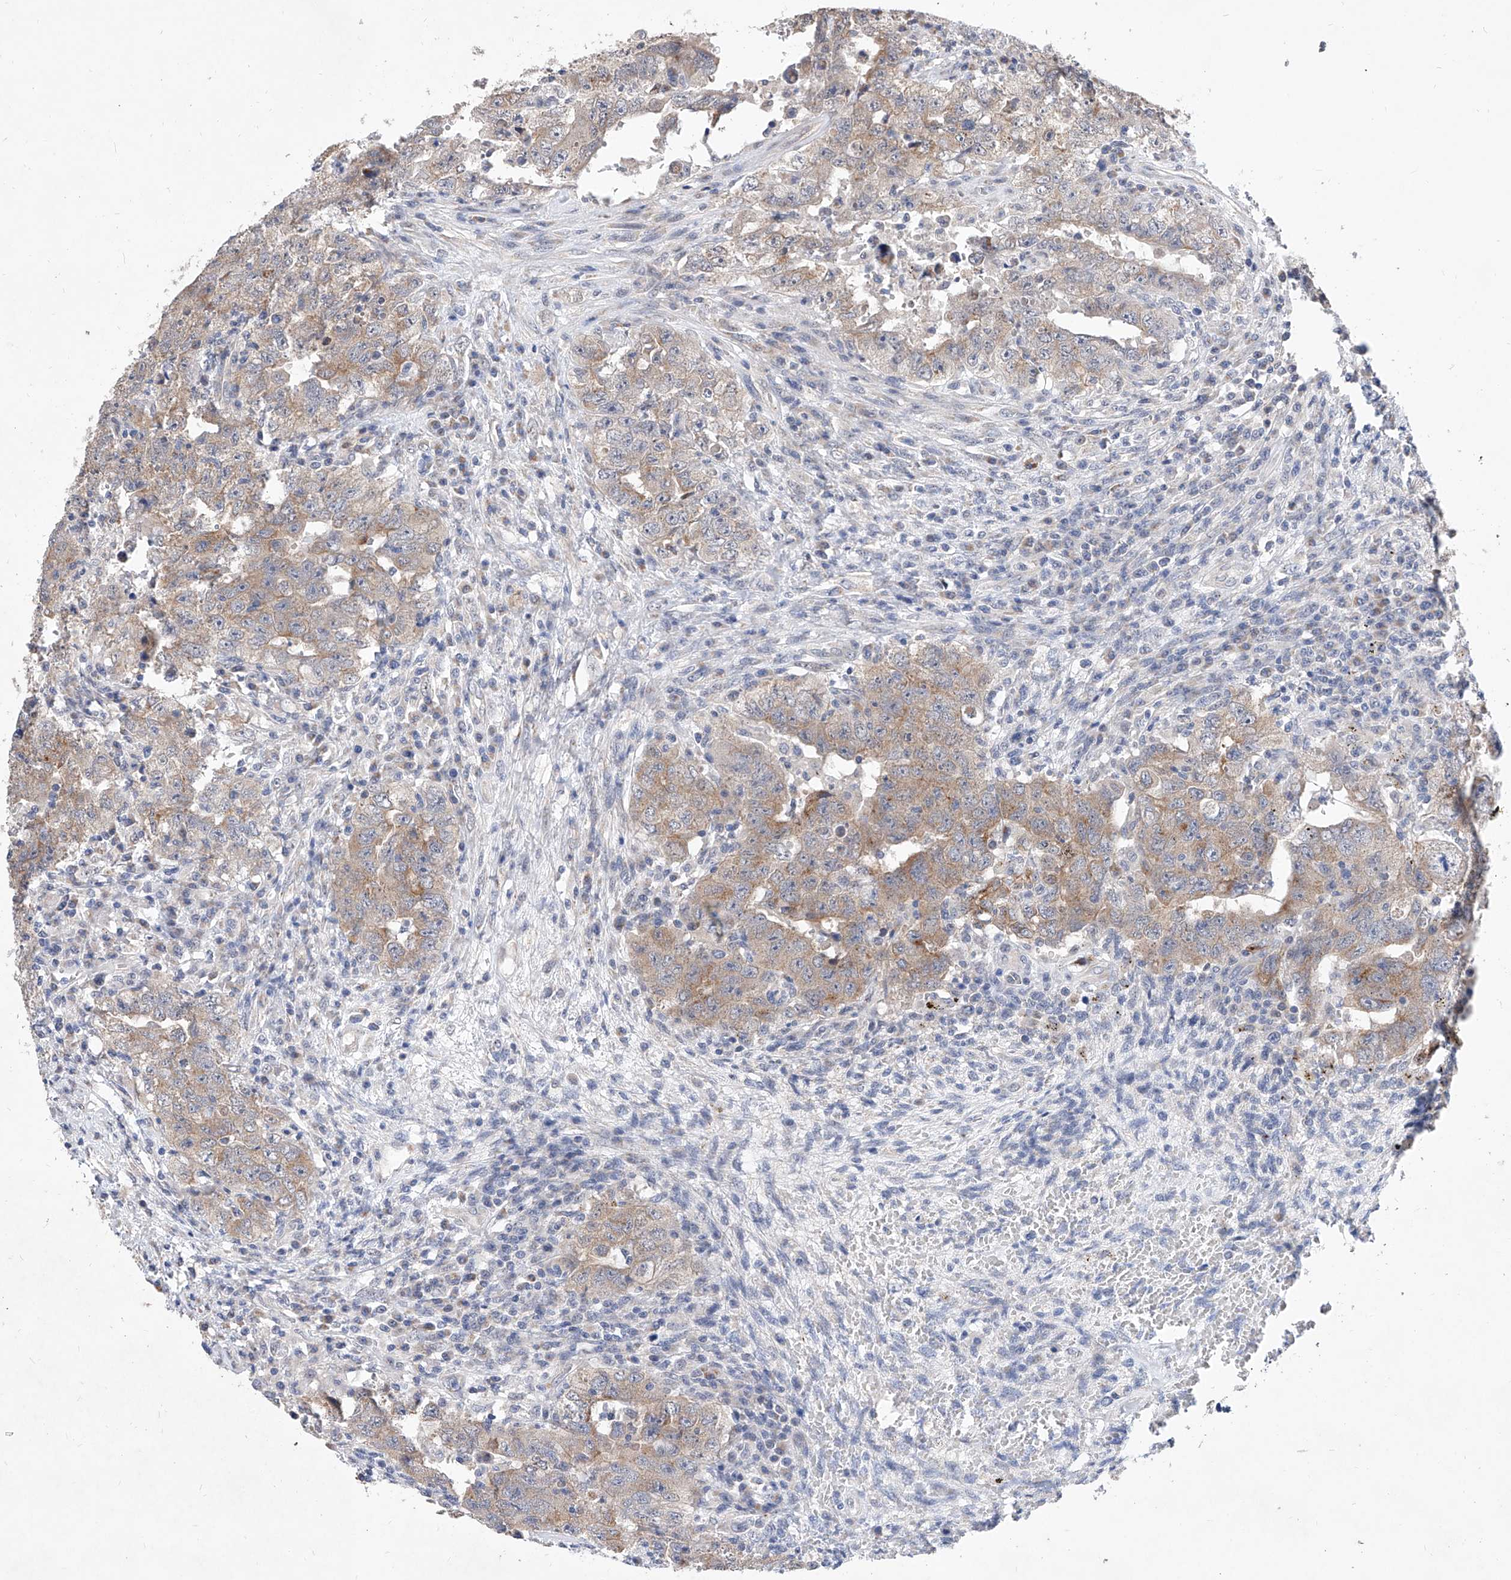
{"staining": {"intensity": "weak", "quantity": ">75%", "location": "cytoplasmic/membranous"}, "tissue": "testis cancer", "cell_type": "Tumor cells", "image_type": "cancer", "snomed": [{"axis": "morphology", "description": "Carcinoma, Embryonal, NOS"}, {"axis": "topography", "description": "Testis"}], "caption": "This is an image of immunohistochemistry (IHC) staining of testis cancer (embryonal carcinoma), which shows weak positivity in the cytoplasmic/membranous of tumor cells.", "gene": "MFSD4B", "patient": {"sex": "male", "age": 26}}